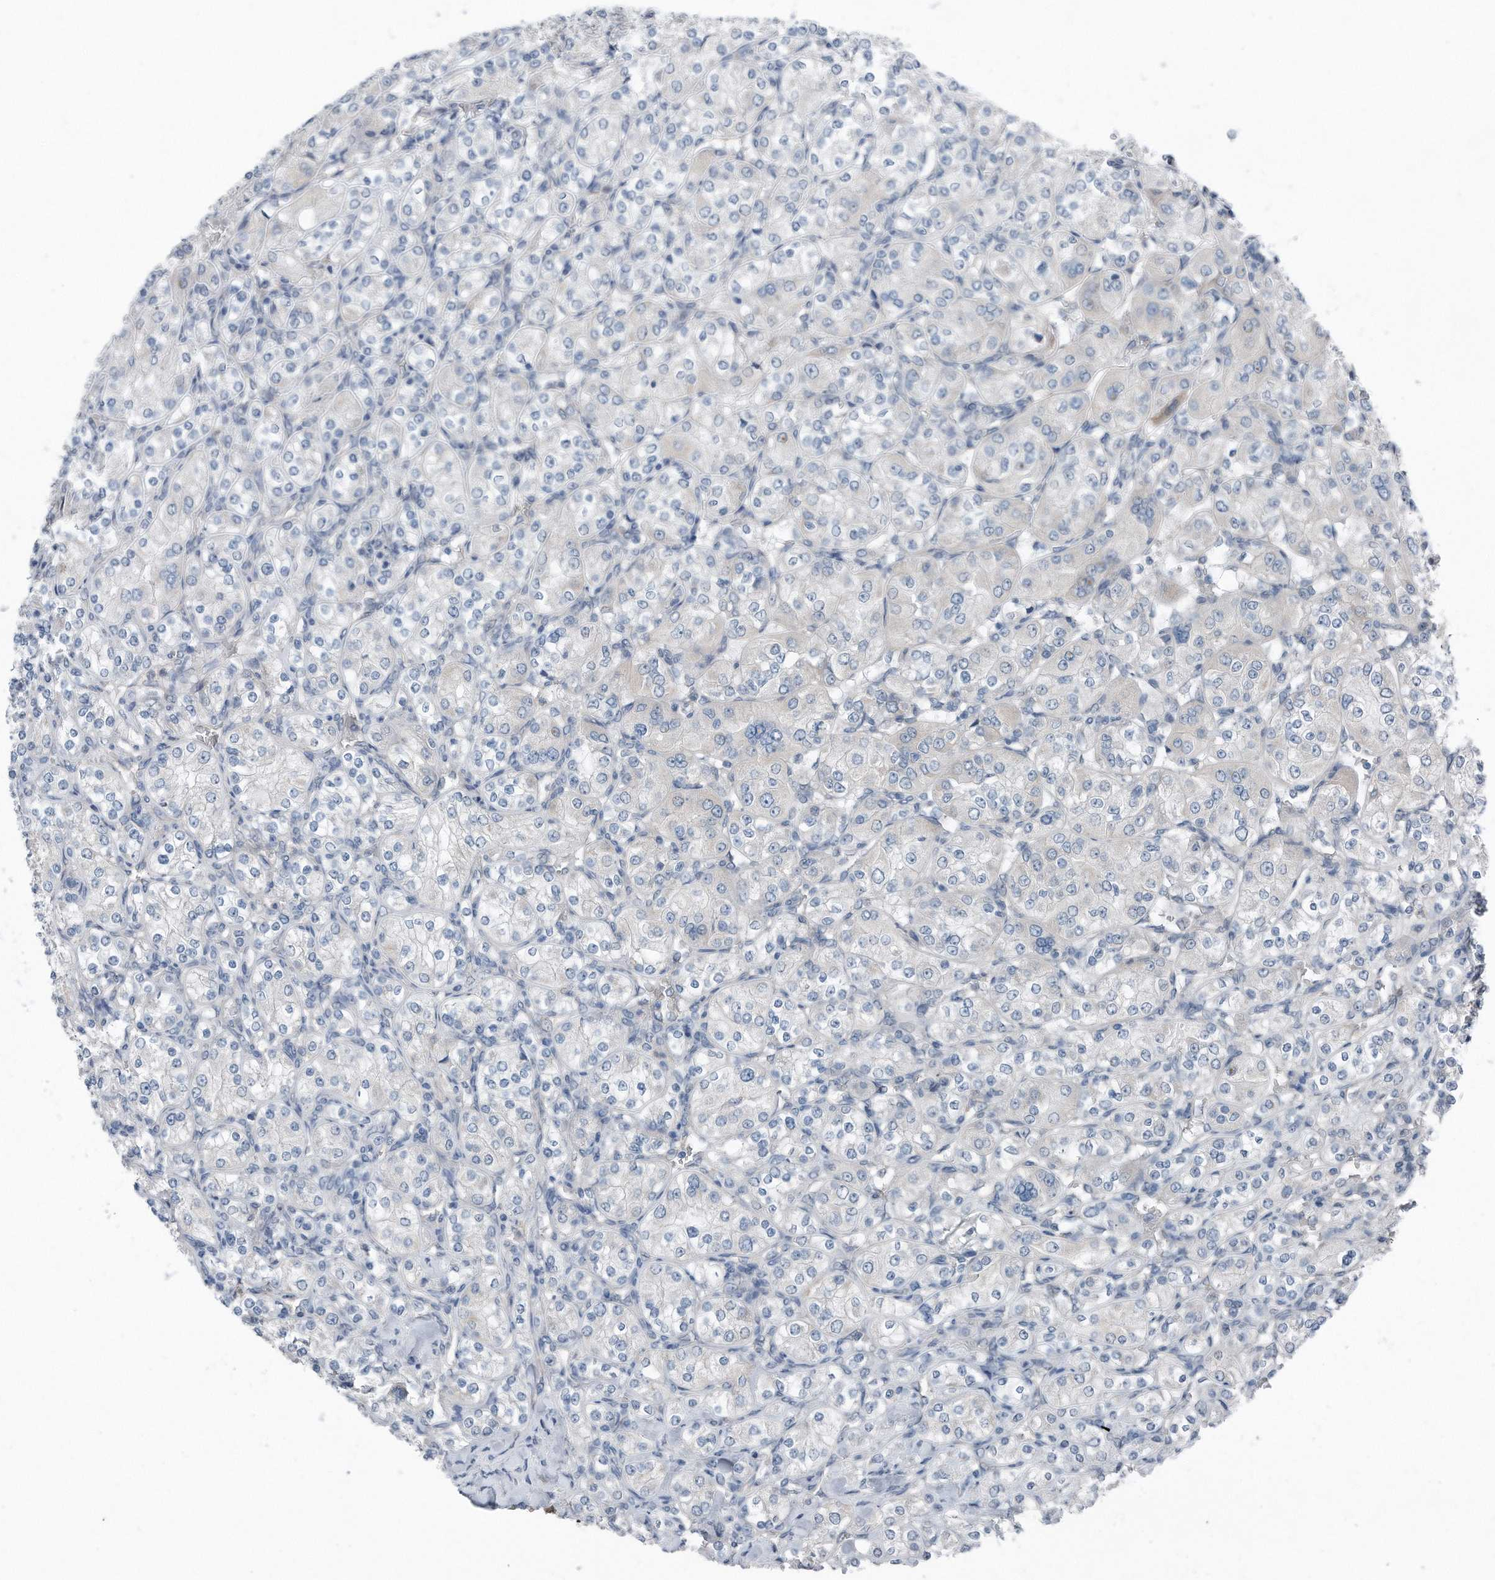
{"staining": {"intensity": "negative", "quantity": "none", "location": "none"}, "tissue": "renal cancer", "cell_type": "Tumor cells", "image_type": "cancer", "snomed": [{"axis": "morphology", "description": "Adenocarcinoma, NOS"}, {"axis": "topography", "description": "Kidney"}], "caption": "Protein analysis of renal cancer (adenocarcinoma) demonstrates no significant staining in tumor cells.", "gene": "YRDC", "patient": {"sex": "male", "age": 77}}